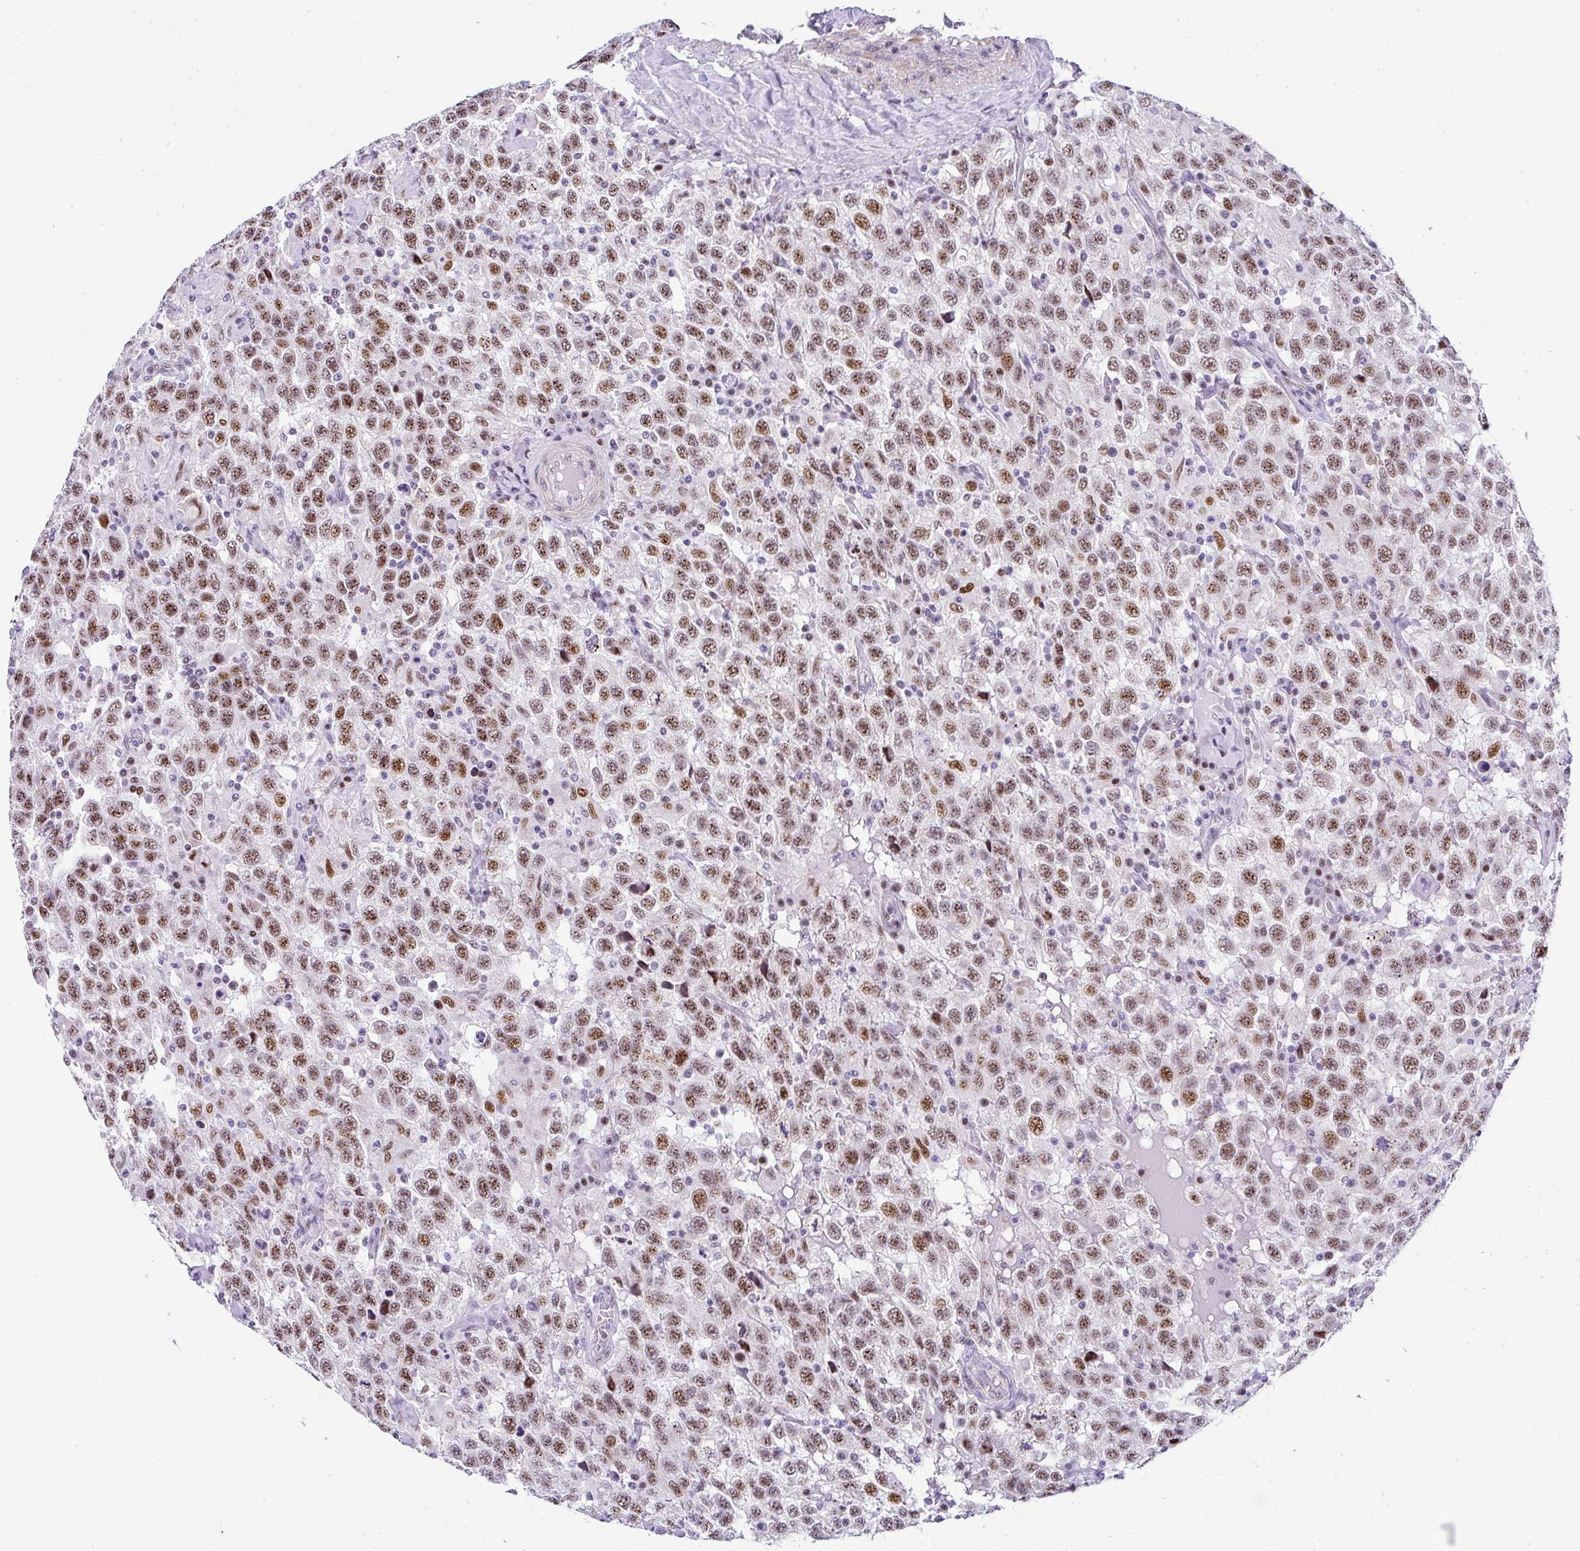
{"staining": {"intensity": "moderate", "quantity": ">75%", "location": "nuclear"}, "tissue": "testis cancer", "cell_type": "Tumor cells", "image_type": "cancer", "snomed": [{"axis": "morphology", "description": "Seminoma, NOS"}, {"axis": "topography", "description": "Testis"}], "caption": "This histopathology image shows immunohistochemistry staining of human testis cancer, with medium moderate nuclear positivity in approximately >75% of tumor cells.", "gene": "NR1D2", "patient": {"sex": "male", "age": 41}}